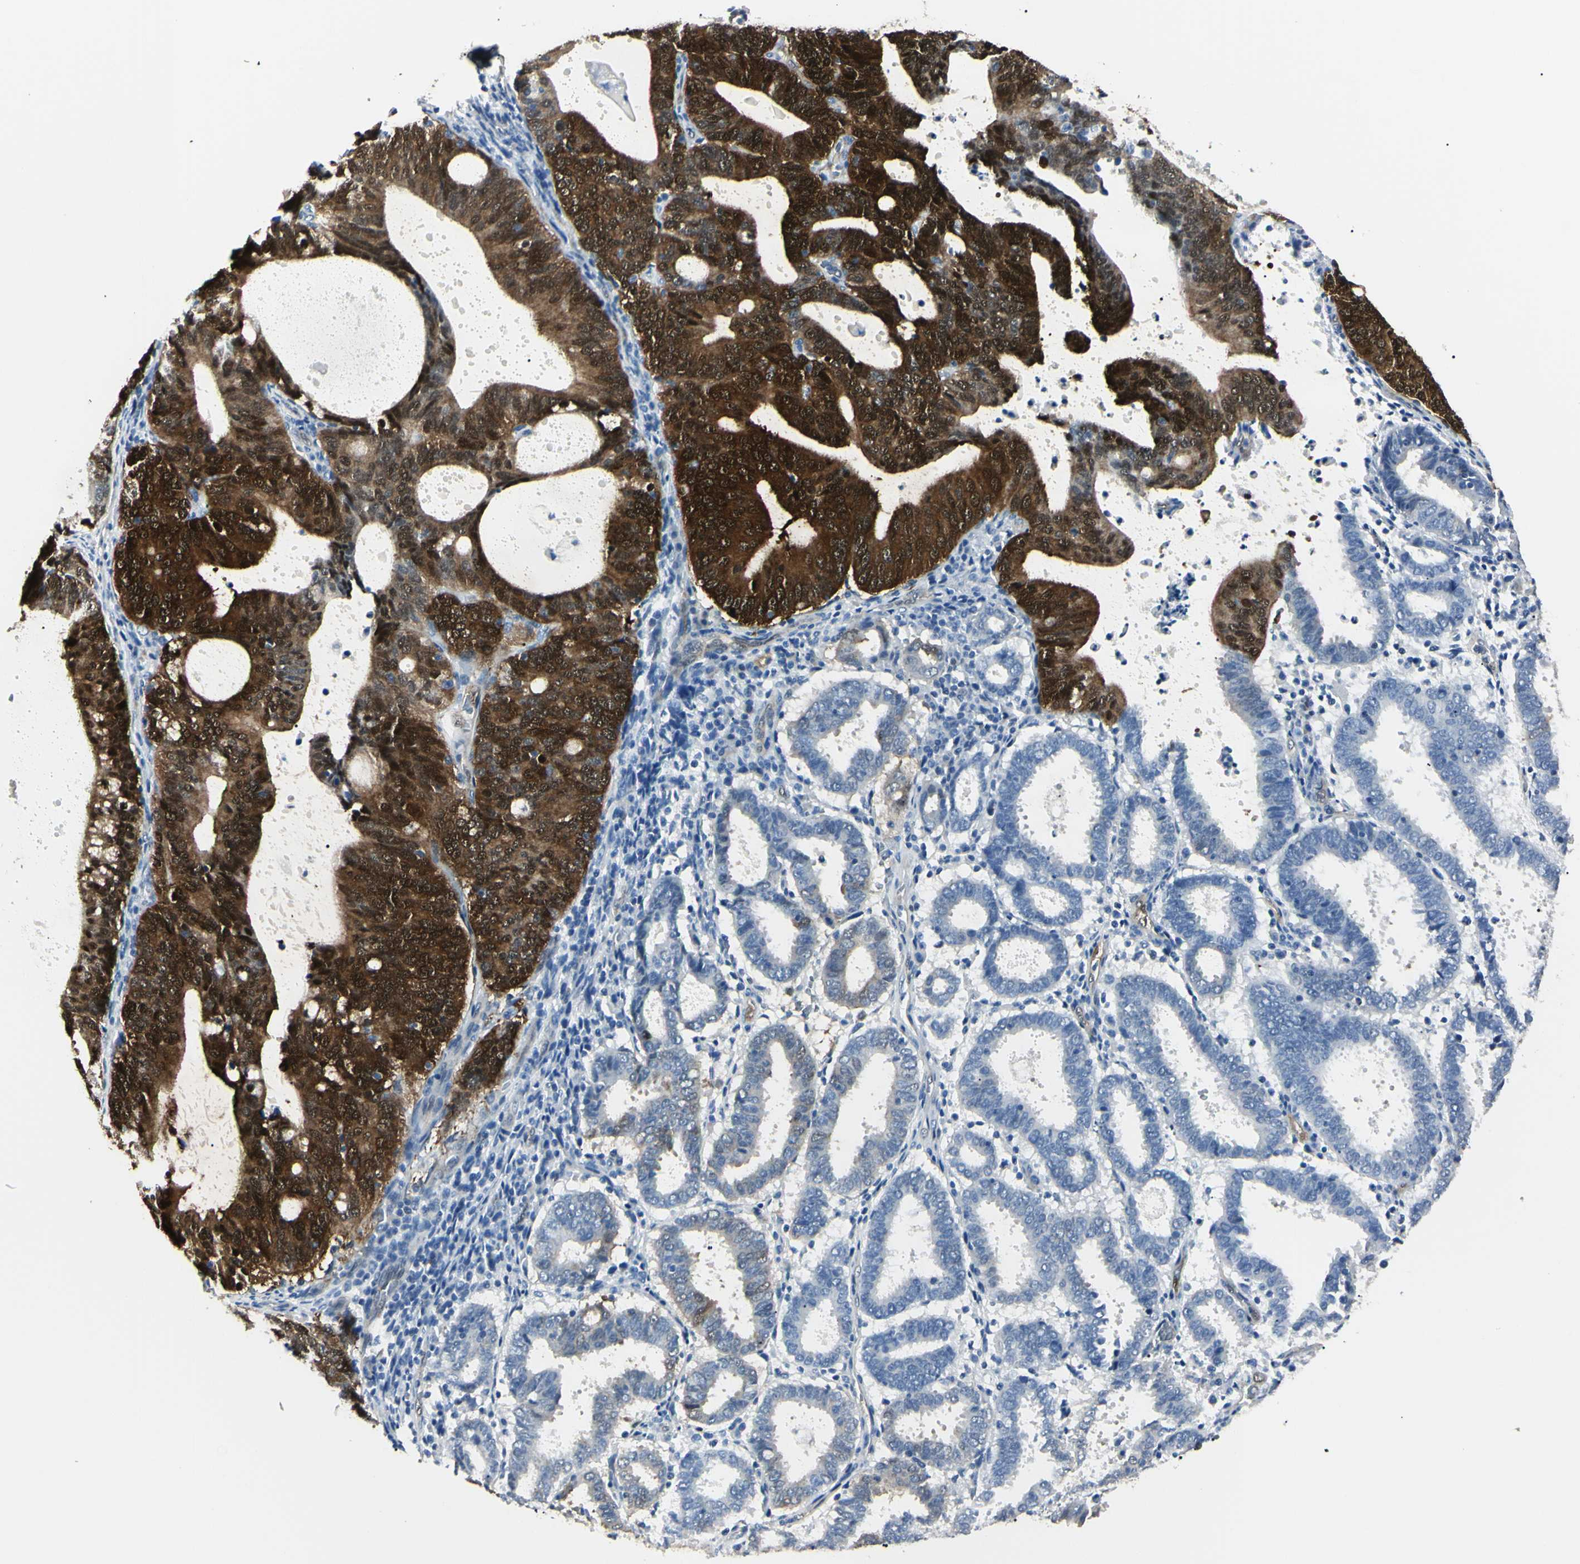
{"staining": {"intensity": "strong", "quantity": ">75%", "location": "cytoplasmic/membranous,nuclear"}, "tissue": "endometrial cancer", "cell_type": "Tumor cells", "image_type": "cancer", "snomed": [{"axis": "morphology", "description": "Adenocarcinoma, NOS"}, {"axis": "topography", "description": "Uterus"}], "caption": "Protein expression analysis of human endometrial cancer (adenocarcinoma) reveals strong cytoplasmic/membranous and nuclear positivity in about >75% of tumor cells.", "gene": "AKR1C3", "patient": {"sex": "female", "age": 83}}